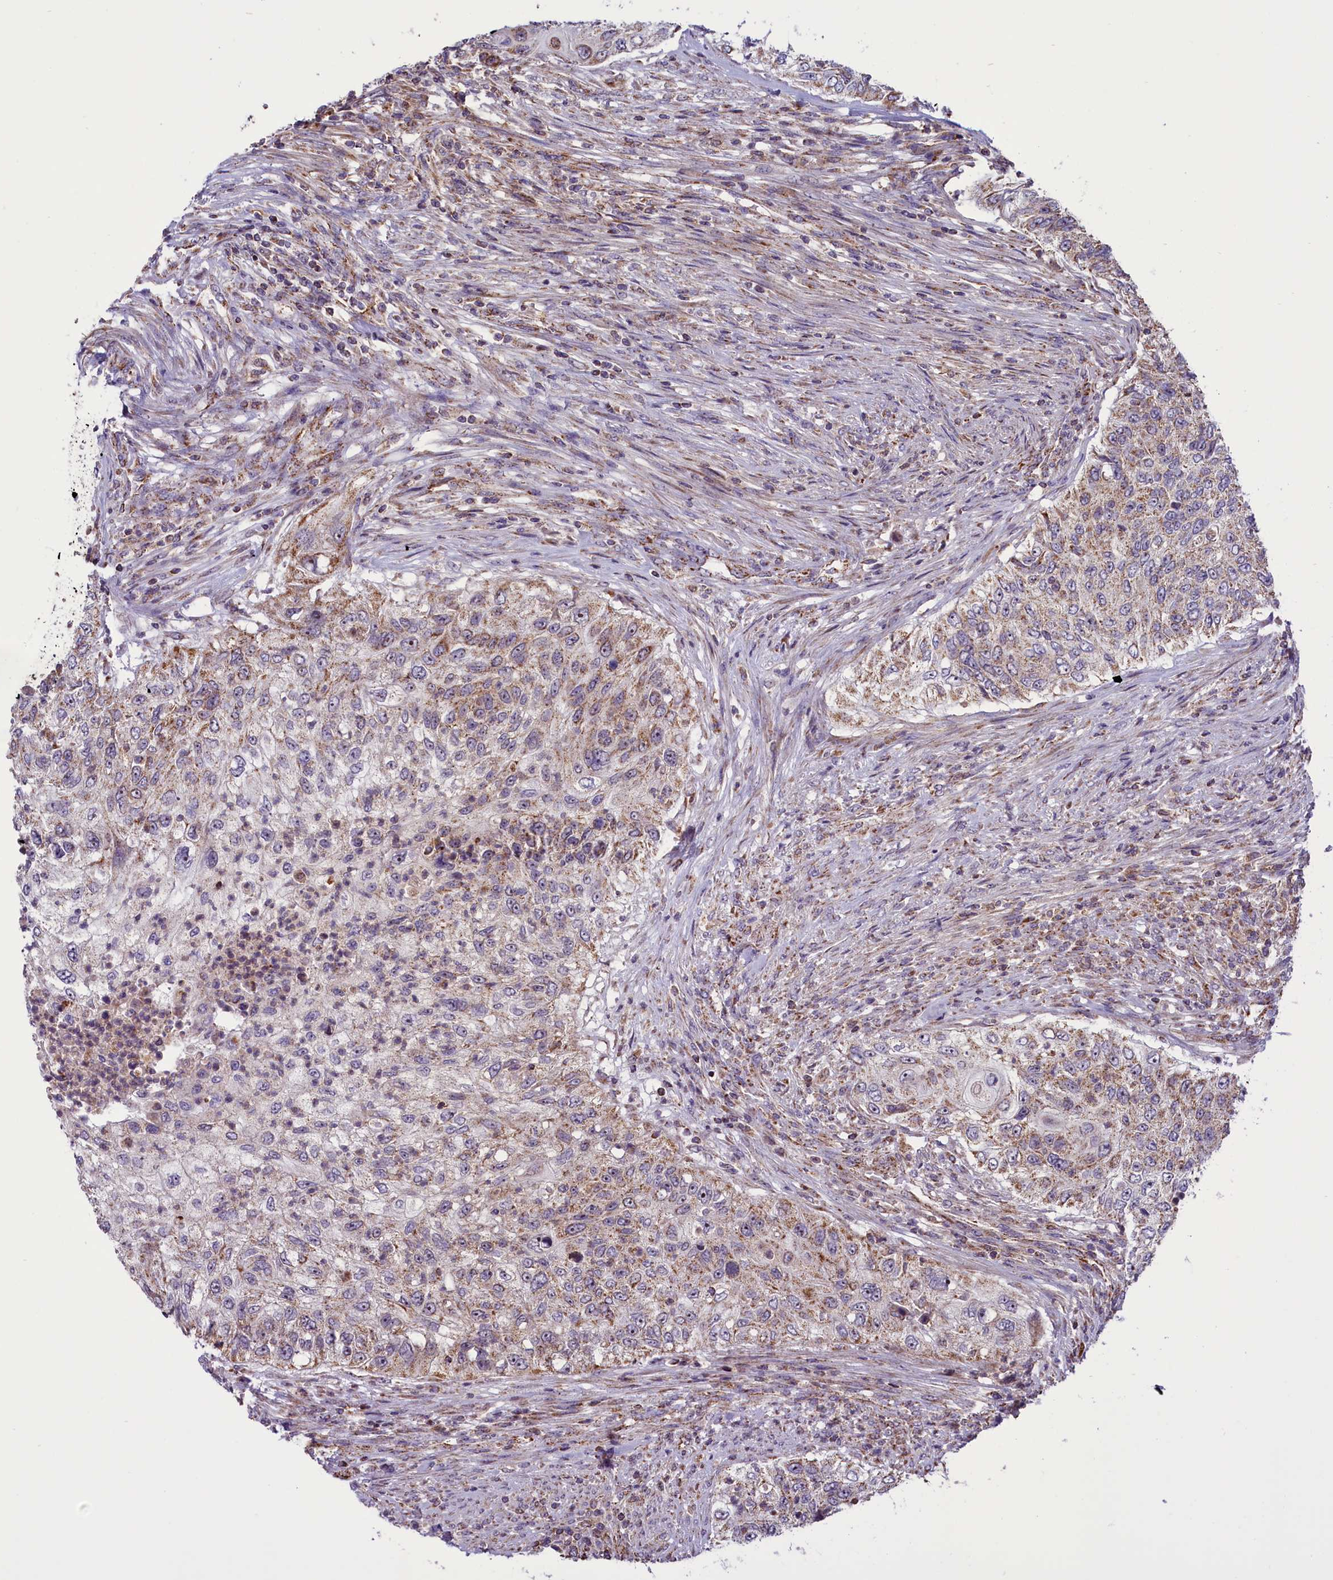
{"staining": {"intensity": "weak", "quantity": "25%-75%", "location": "cytoplasmic/membranous"}, "tissue": "urothelial cancer", "cell_type": "Tumor cells", "image_type": "cancer", "snomed": [{"axis": "morphology", "description": "Urothelial carcinoma, High grade"}, {"axis": "topography", "description": "Urinary bladder"}], "caption": "Immunohistochemical staining of human high-grade urothelial carcinoma demonstrates low levels of weak cytoplasmic/membranous staining in about 25%-75% of tumor cells. (DAB (3,3'-diaminobenzidine) IHC, brown staining for protein, blue staining for nuclei).", "gene": "GLRX5", "patient": {"sex": "female", "age": 60}}